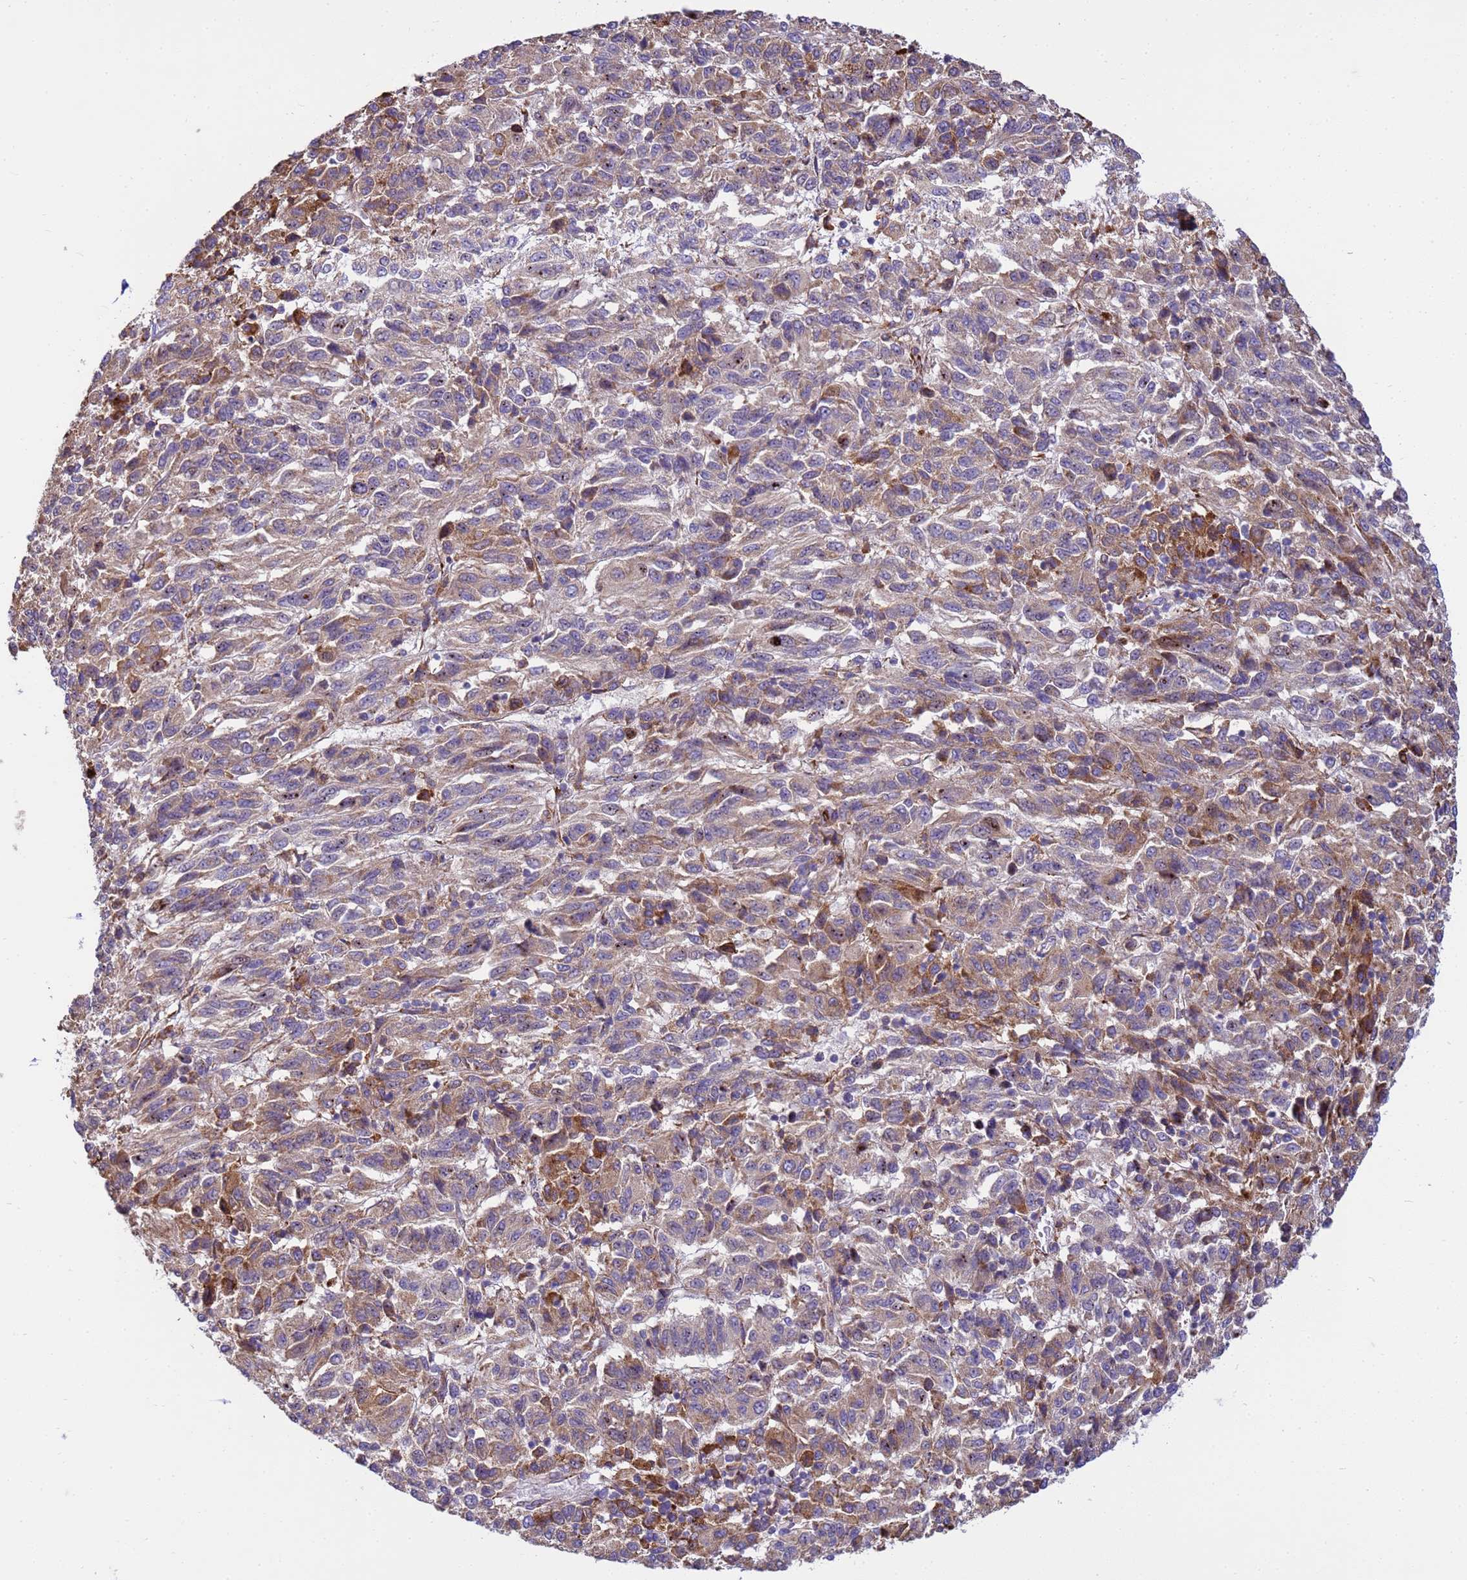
{"staining": {"intensity": "moderate", "quantity": "25%-75%", "location": "cytoplasmic/membranous"}, "tissue": "melanoma", "cell_type": "Tumor cells", "image_type": "cancer", "snomed": [{"axis": "morphology", "description": "Malignant melanoma, Metastatic site"}, {"axis": "topography", "description": "Lung"}], "caption": "Malignant melanoma (metastatic site) stained for a protein (brown) shows moderate cytoplasmic/membranous positive positivity in about 25%-75% of tumor cells.", "gene": "THAP5", "patient": {"sex": "male", "age": 64}}